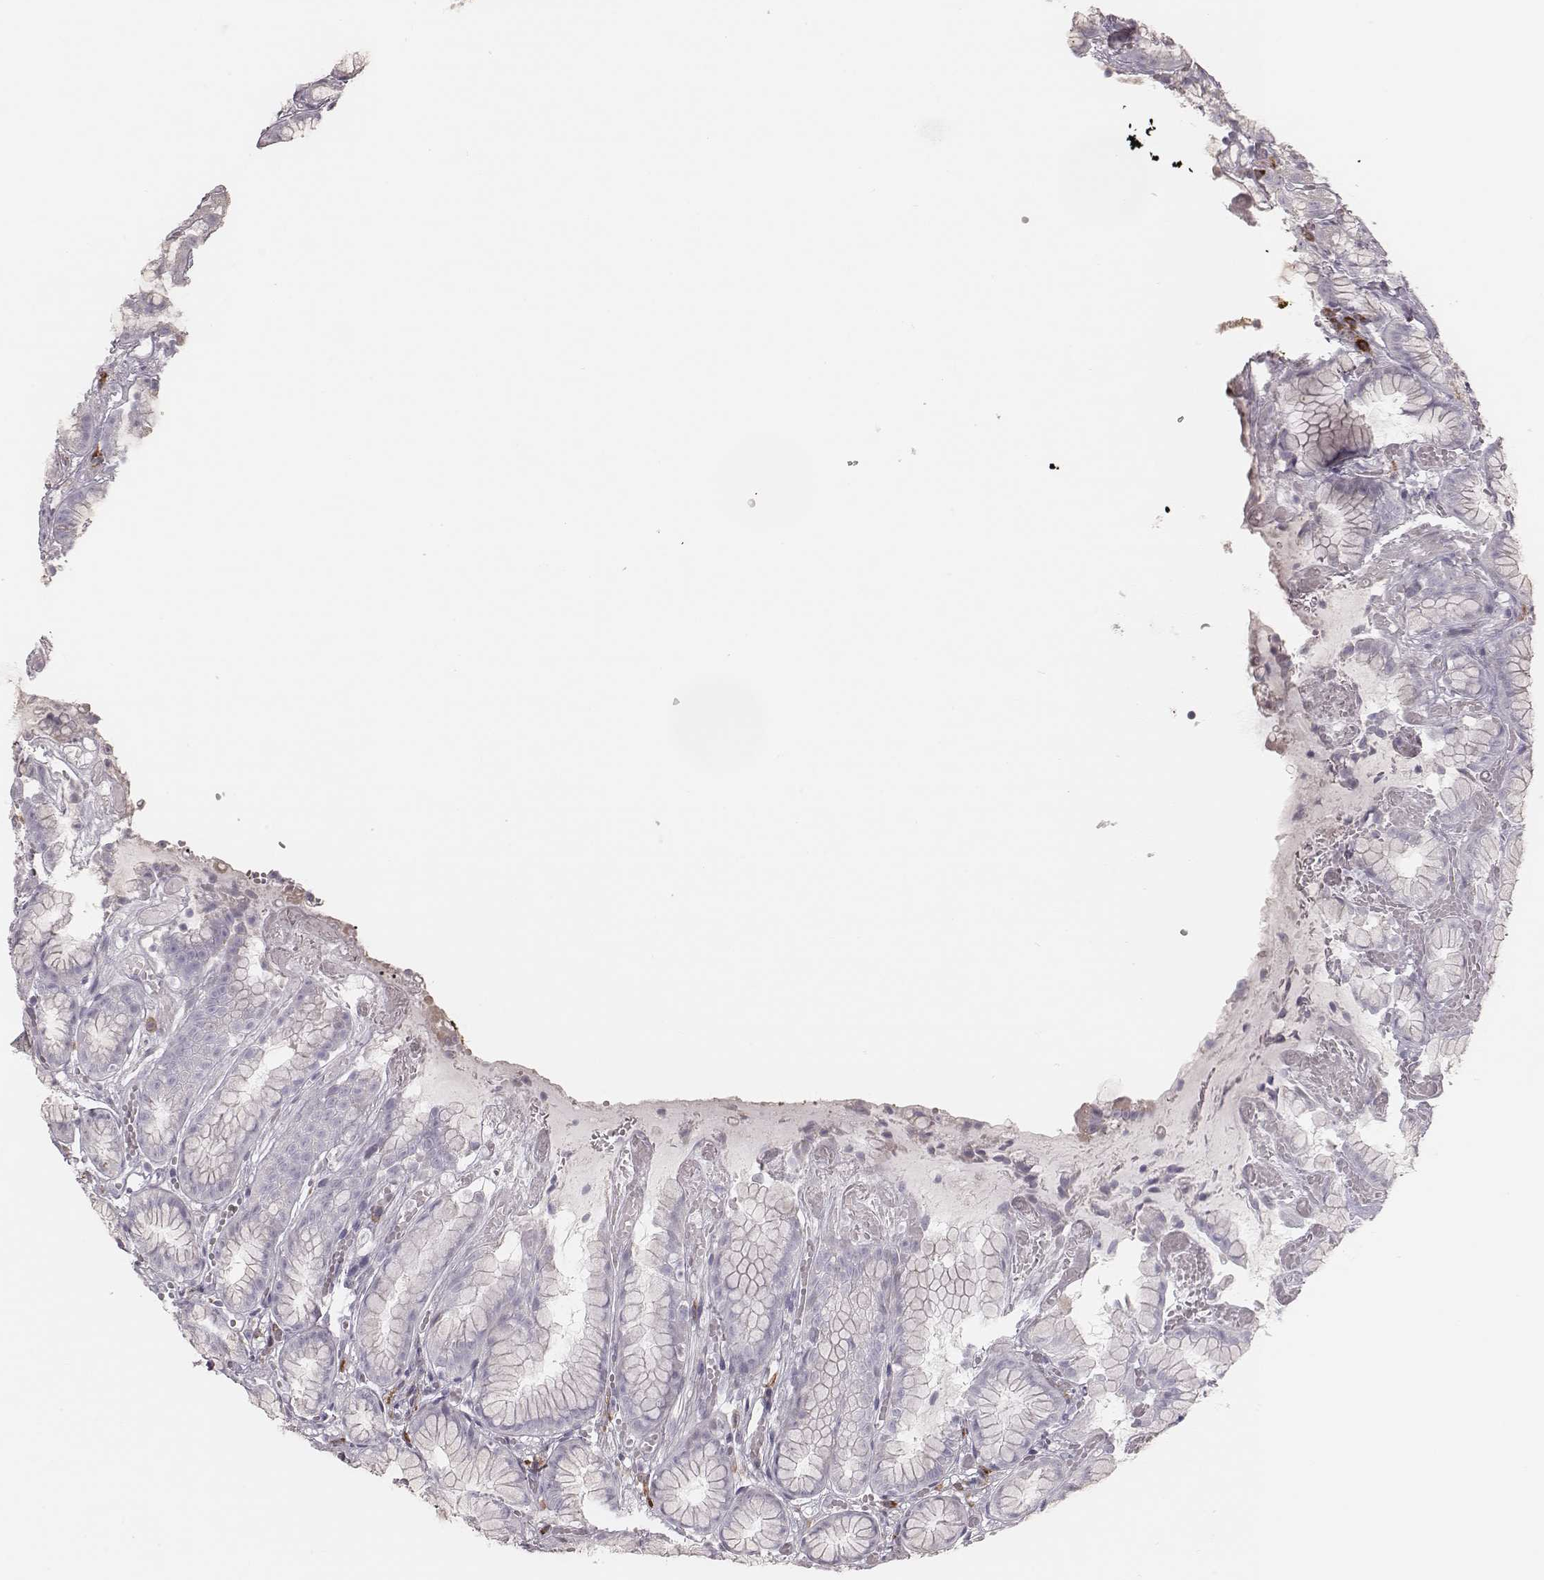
{"staining": {"intensity": "negative", "quantity": "none", "location": "none"}, "tissue": "stomach", "cell_type": "Glandular cells", "image_type": "normal", "snomed": [{"axis": "morphology", "description": "Normal tissue, NOS"}, {"axis": "topography", "description": "Stomach"}], "caption": "Protein analysis of unremarkable stomach displays no significant positivity in glandular cells. The staining is performed using DAB (3,3'-diaminobenzidine) brown chromogen with nuclei counter-stained in using hematoxylin.", "gene": "KIF5C", "patient": {"sex": "male", "age": 70}}